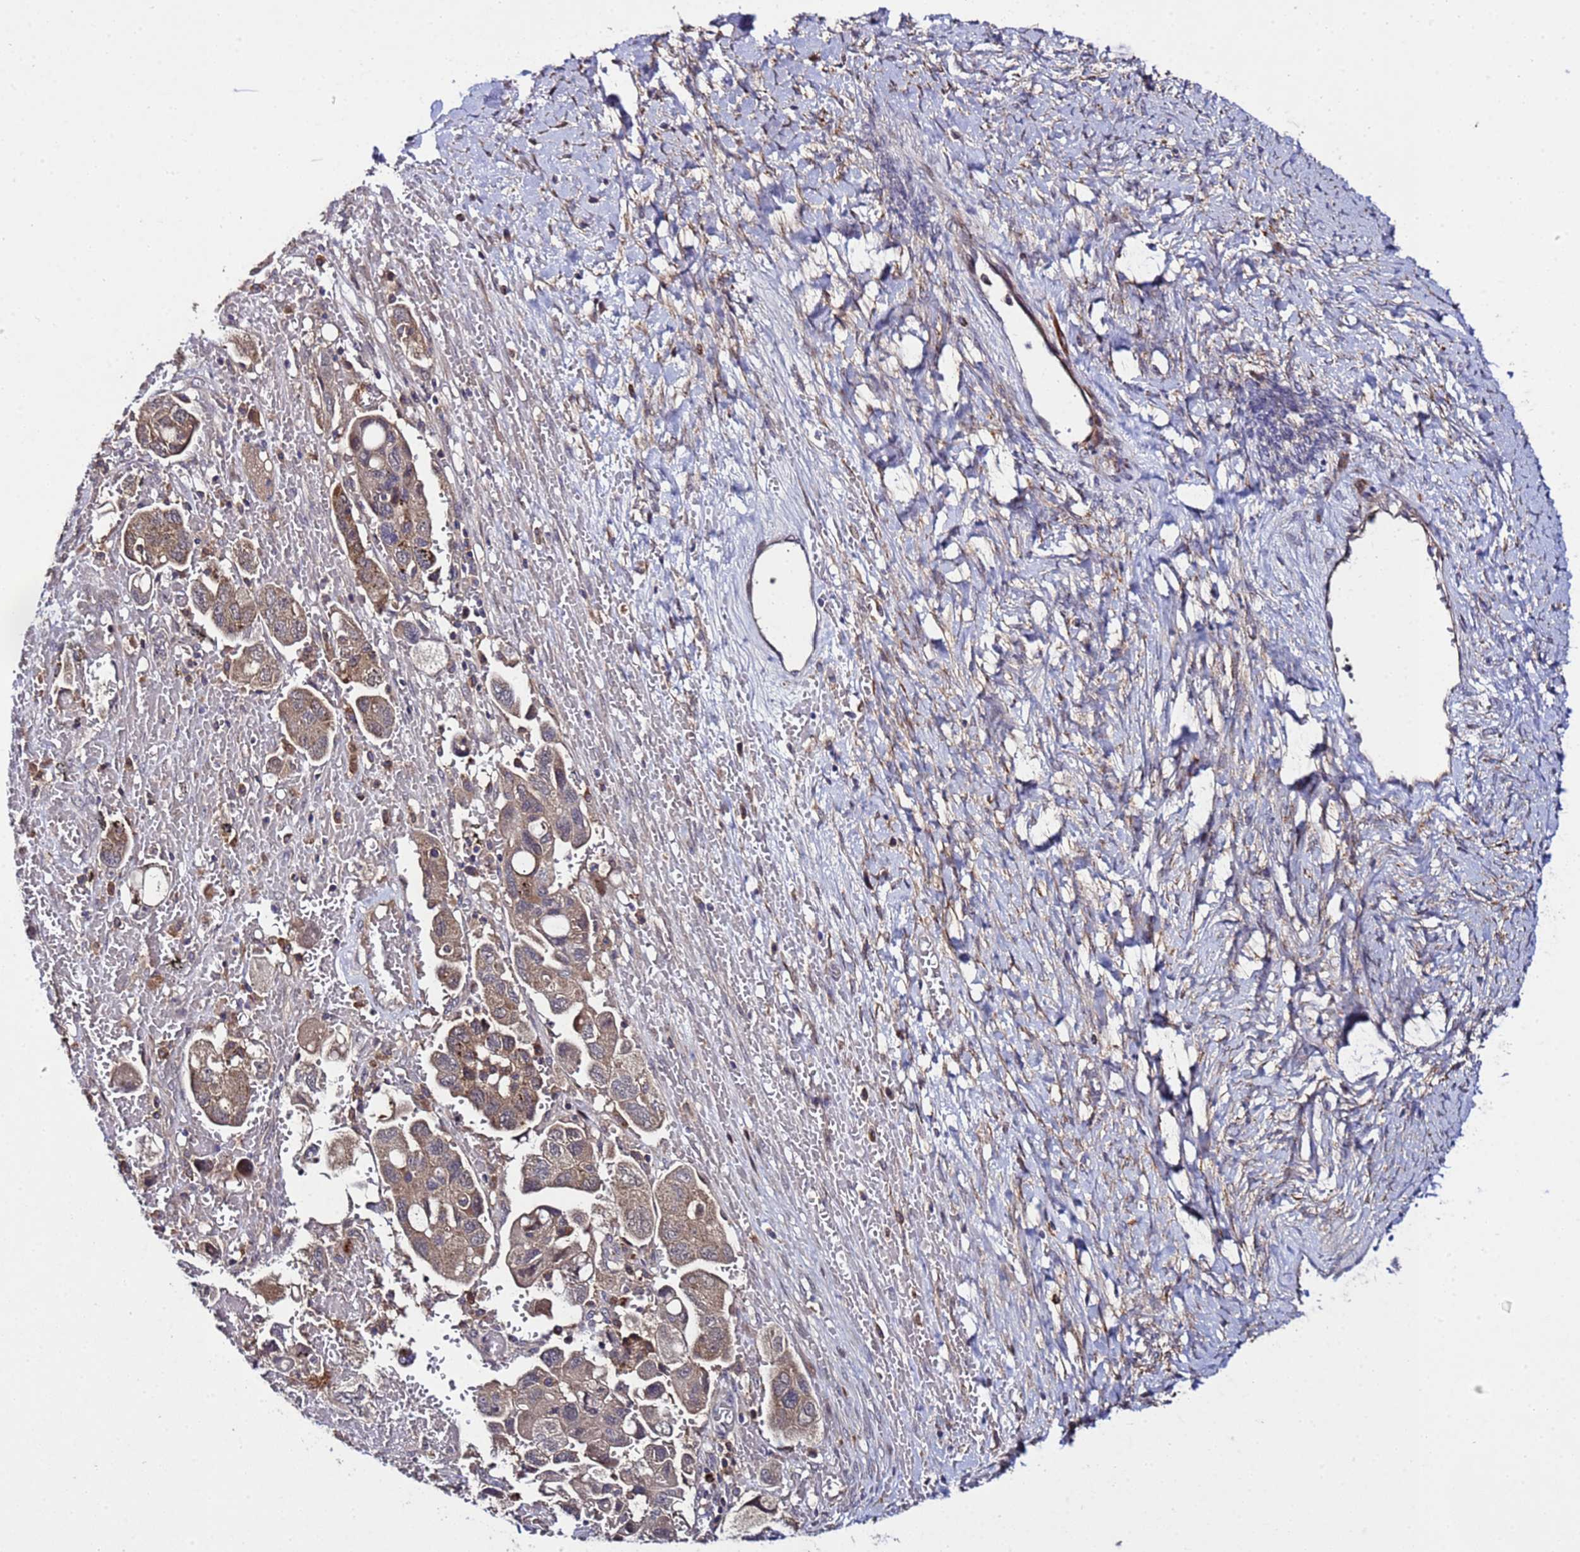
{"staining": {"intensity": "moderate", "quantity": ">75%", "location": "cytoplasmic/membranous"}, "tissue": "ovarian cancer", "cell_type": "Tumor cells", "image_type": "cancer", "snomed": [{"axis": "morphology", "description": "Carcinoma, NOS"}, {"axis": "morphology", "description": "Cystadenocarcinoma, serous, NOS"}, {"axis": "topography", "description": "Ovary"}], "caption": "Human ovarian cancer stained with a brown dye displays moderate cytoplasmic/membranous positive expression in approximately >75% of tumor cells.", "gene": "PLXDC2", "patient": {"sex": "female", "age": 69}}